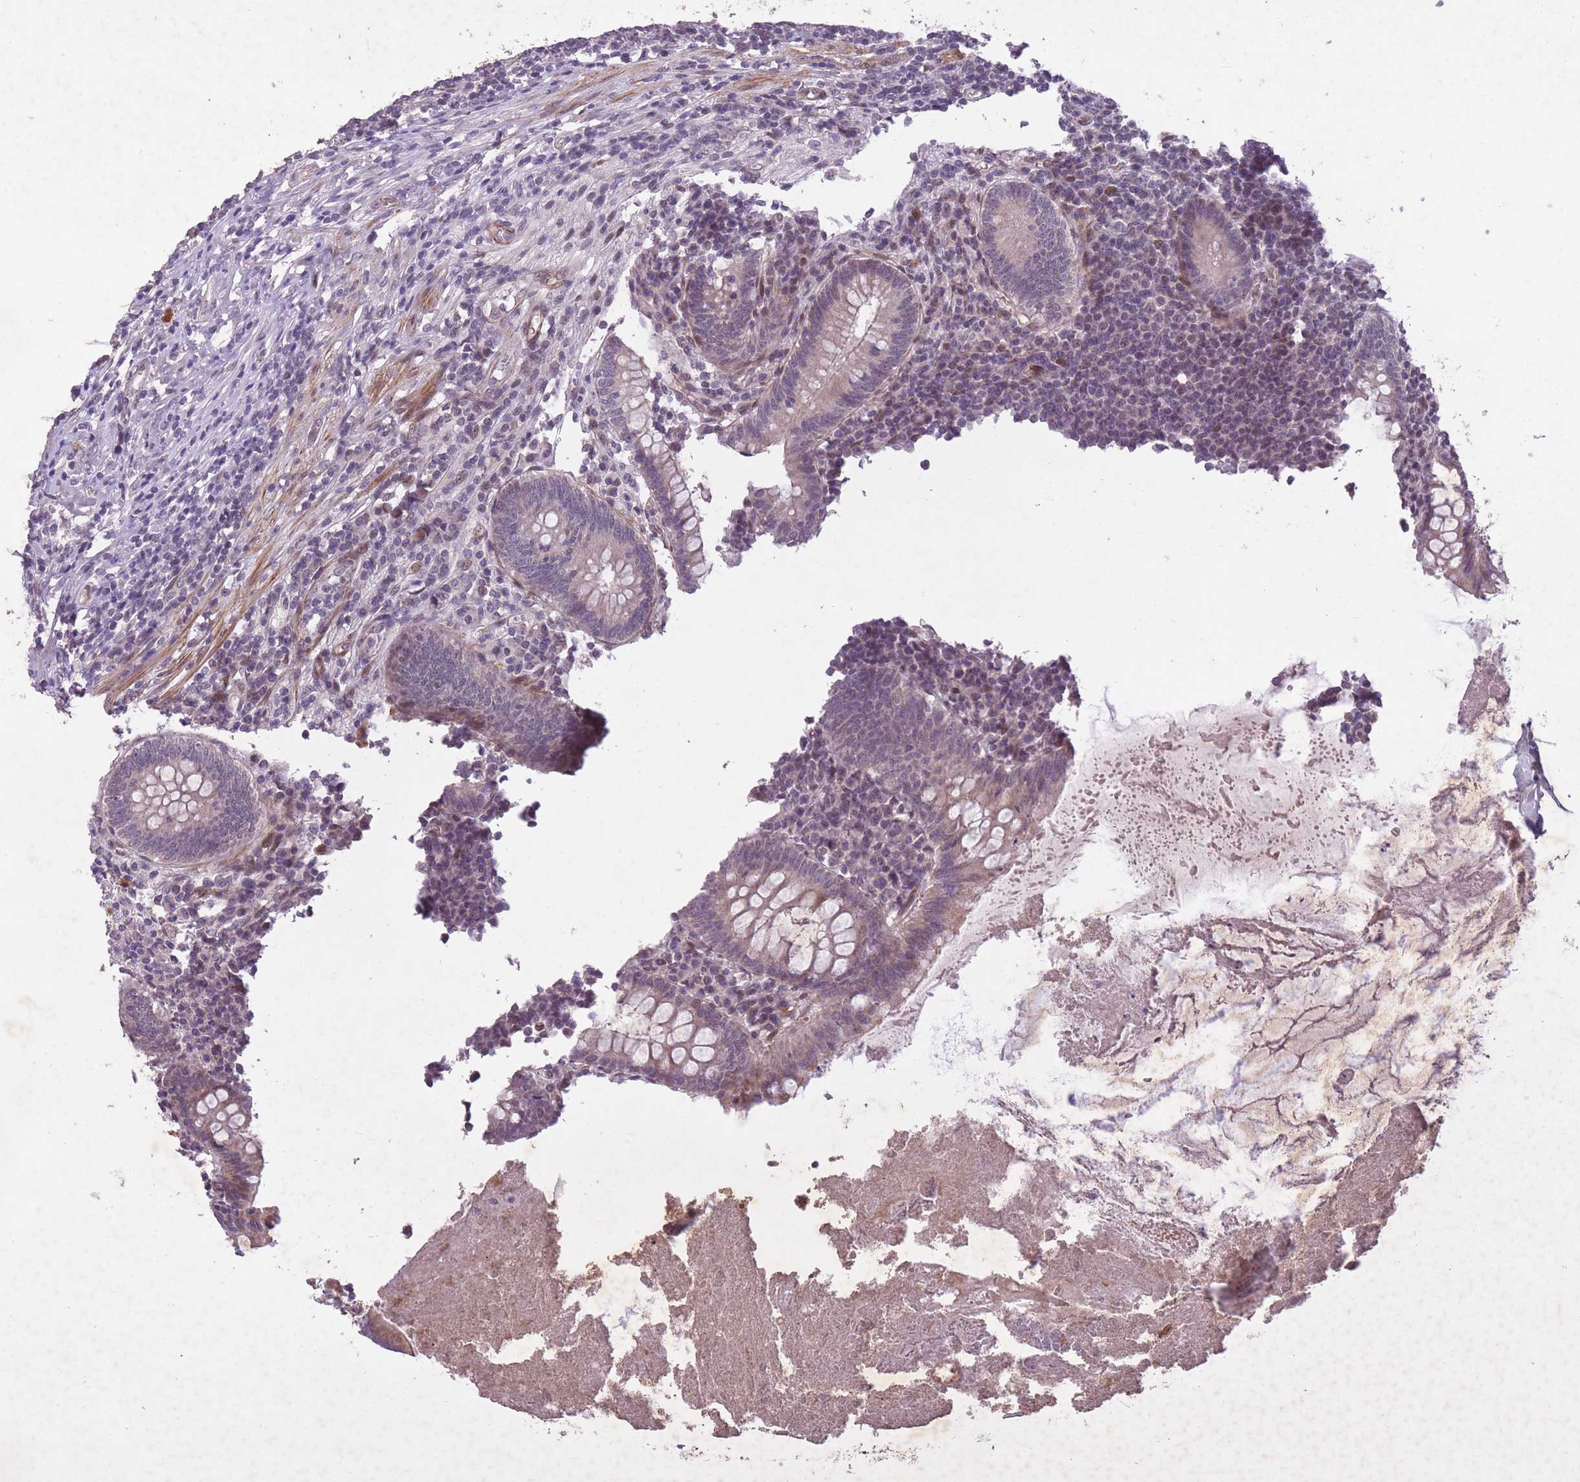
{"staining": {"intensity": "weak", "quantity": "<25%", "location": "cytoplasmic/membranous"}, "tissue": "appendix", "cell_type": "Glandular cells", "image_type": "normal", "snomed": [{"axis": "morphology", "description": "Normal tissue, NOS"}, {"axis": "topography", "description": "Appendix"}], "caption": "Glandular cells are negative for protein expression in unremarkable human appendix.", "gene": "CBX6", "patient": {"sex": "male", "age": 83}}